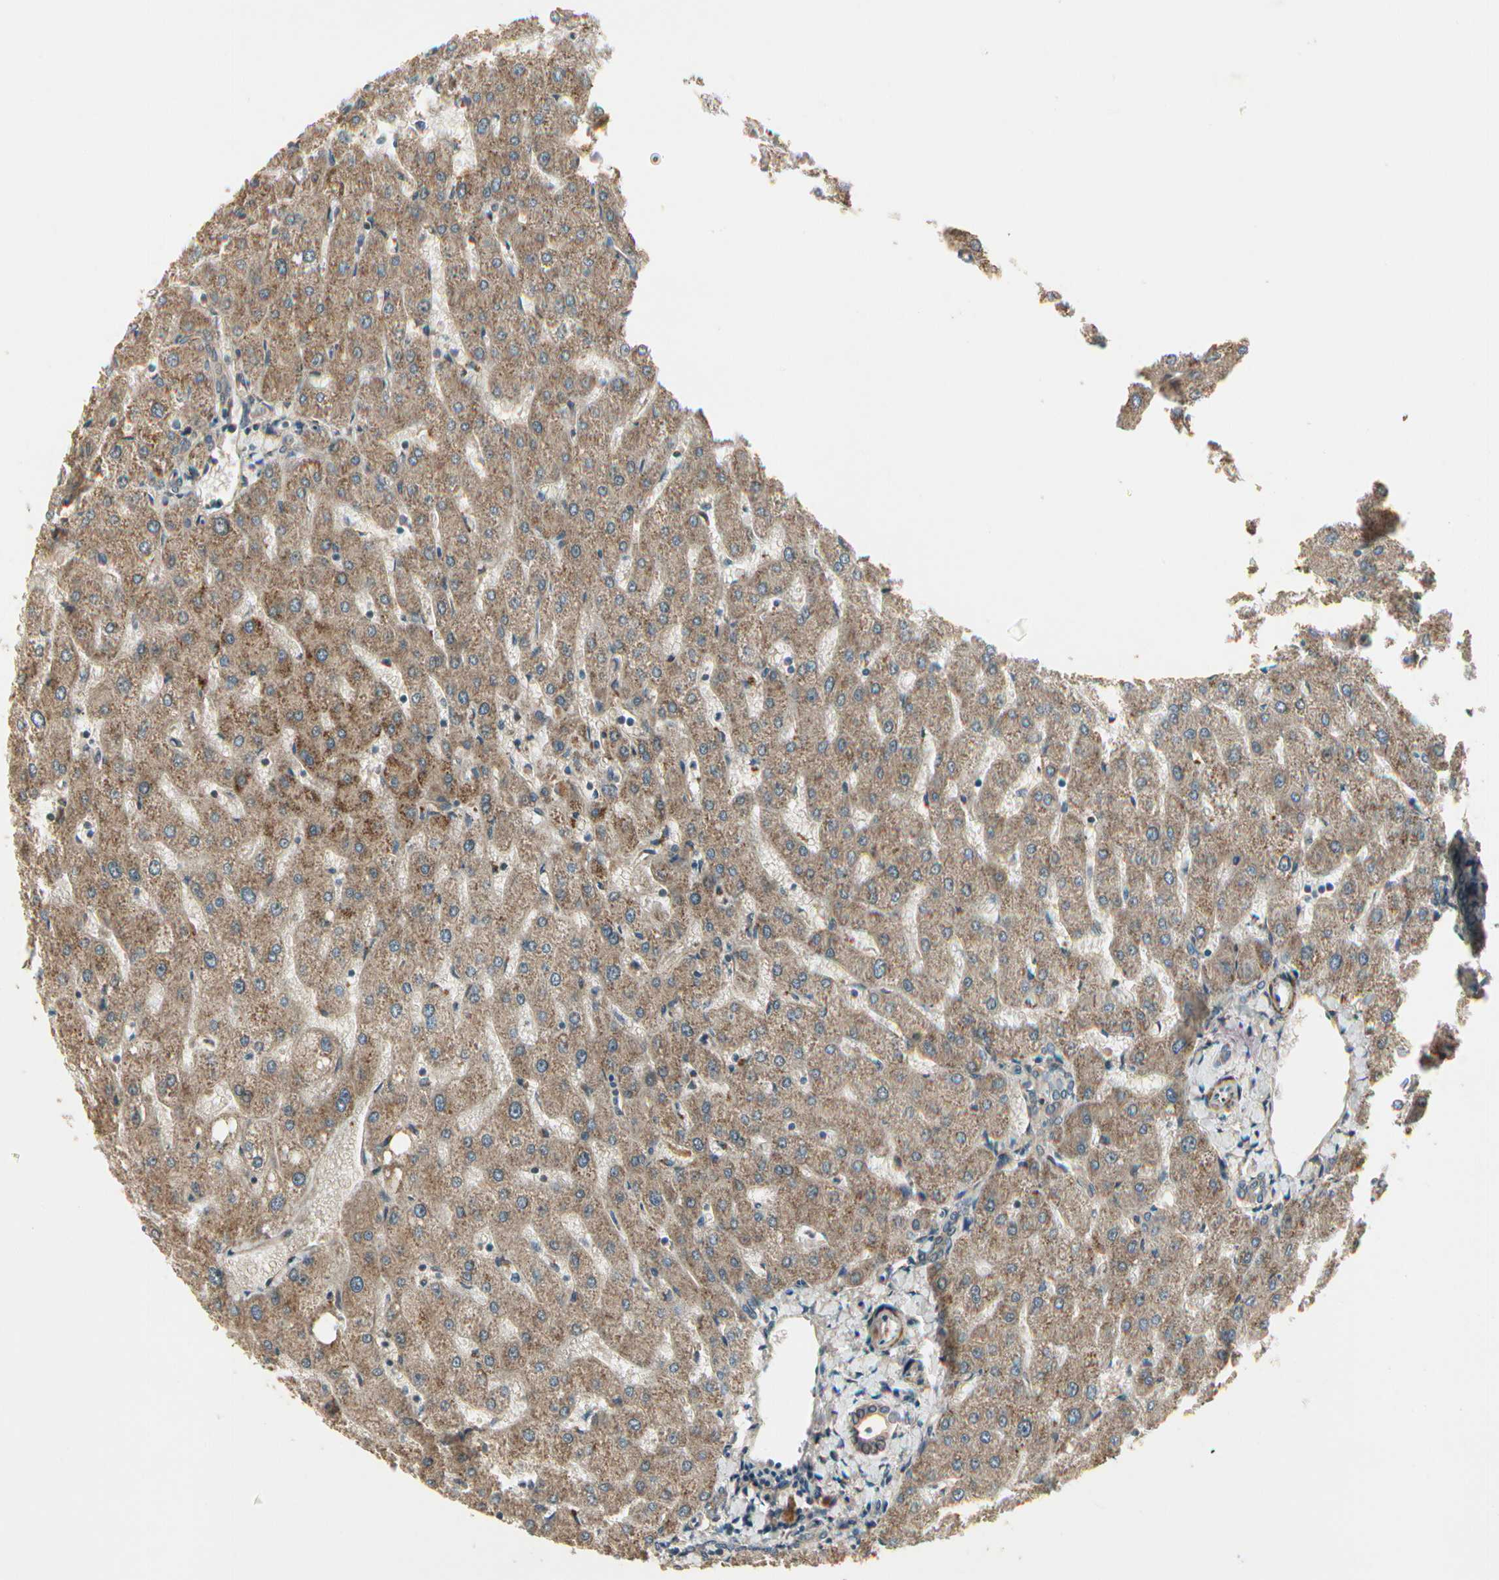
{"staining": {"intensity": "weak", "quantity": "<25%", "location": "cytoplasmic/membranous"}, "tissue": "liver", "cell_type": "Cholangiocytes", "image_type": "normal", "snomed": [{"axis": "morphology", "description": "Normal tissue, NOS"}, {"axis": "topography", "description": "Liver"}], "caption": "Micrograph shows no protein staining in cholangiocytes of unremarkable liver.", "gene": "ACVR1", "patient": {"sex": "male", "age": 67}}